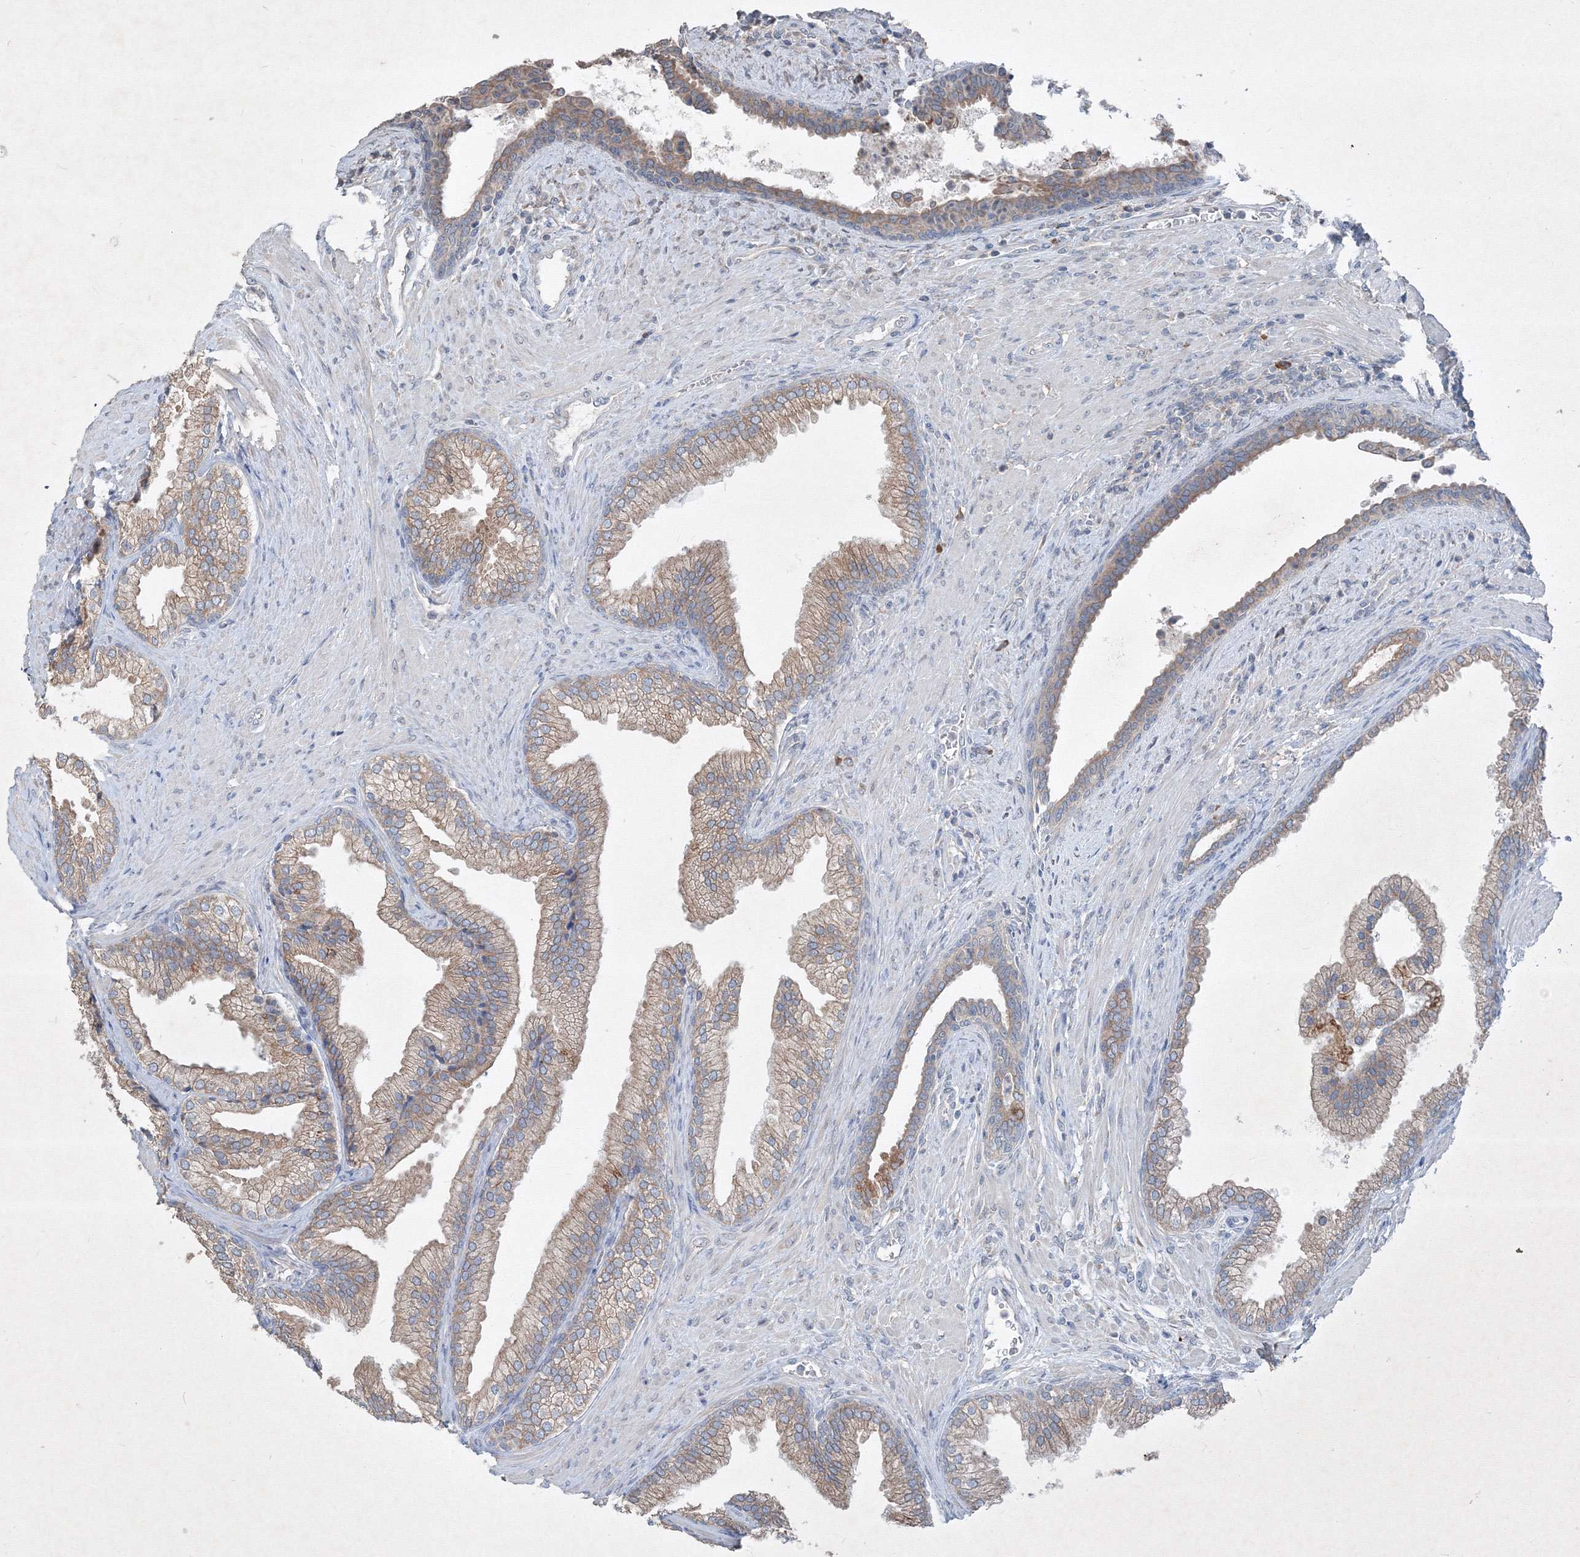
{"staining": {"intensity": "moderate", "quantity": ">75%", "location": "cytoplasmic/membranous"}, "tissue": "prostate", "cell_type": "Glandular cells", "image_type": "normal", "snomed": [{"axis": "morphology", "description": "Normal tissue, NOS"}, {"axis": "topography", "description": "Prostate"}], "caption": "Human prostate stained with a protein marker displays moderate staining in glandular cells.", "gene": "IFNAR1", "patient": {"sex": "male", "age": 76}}